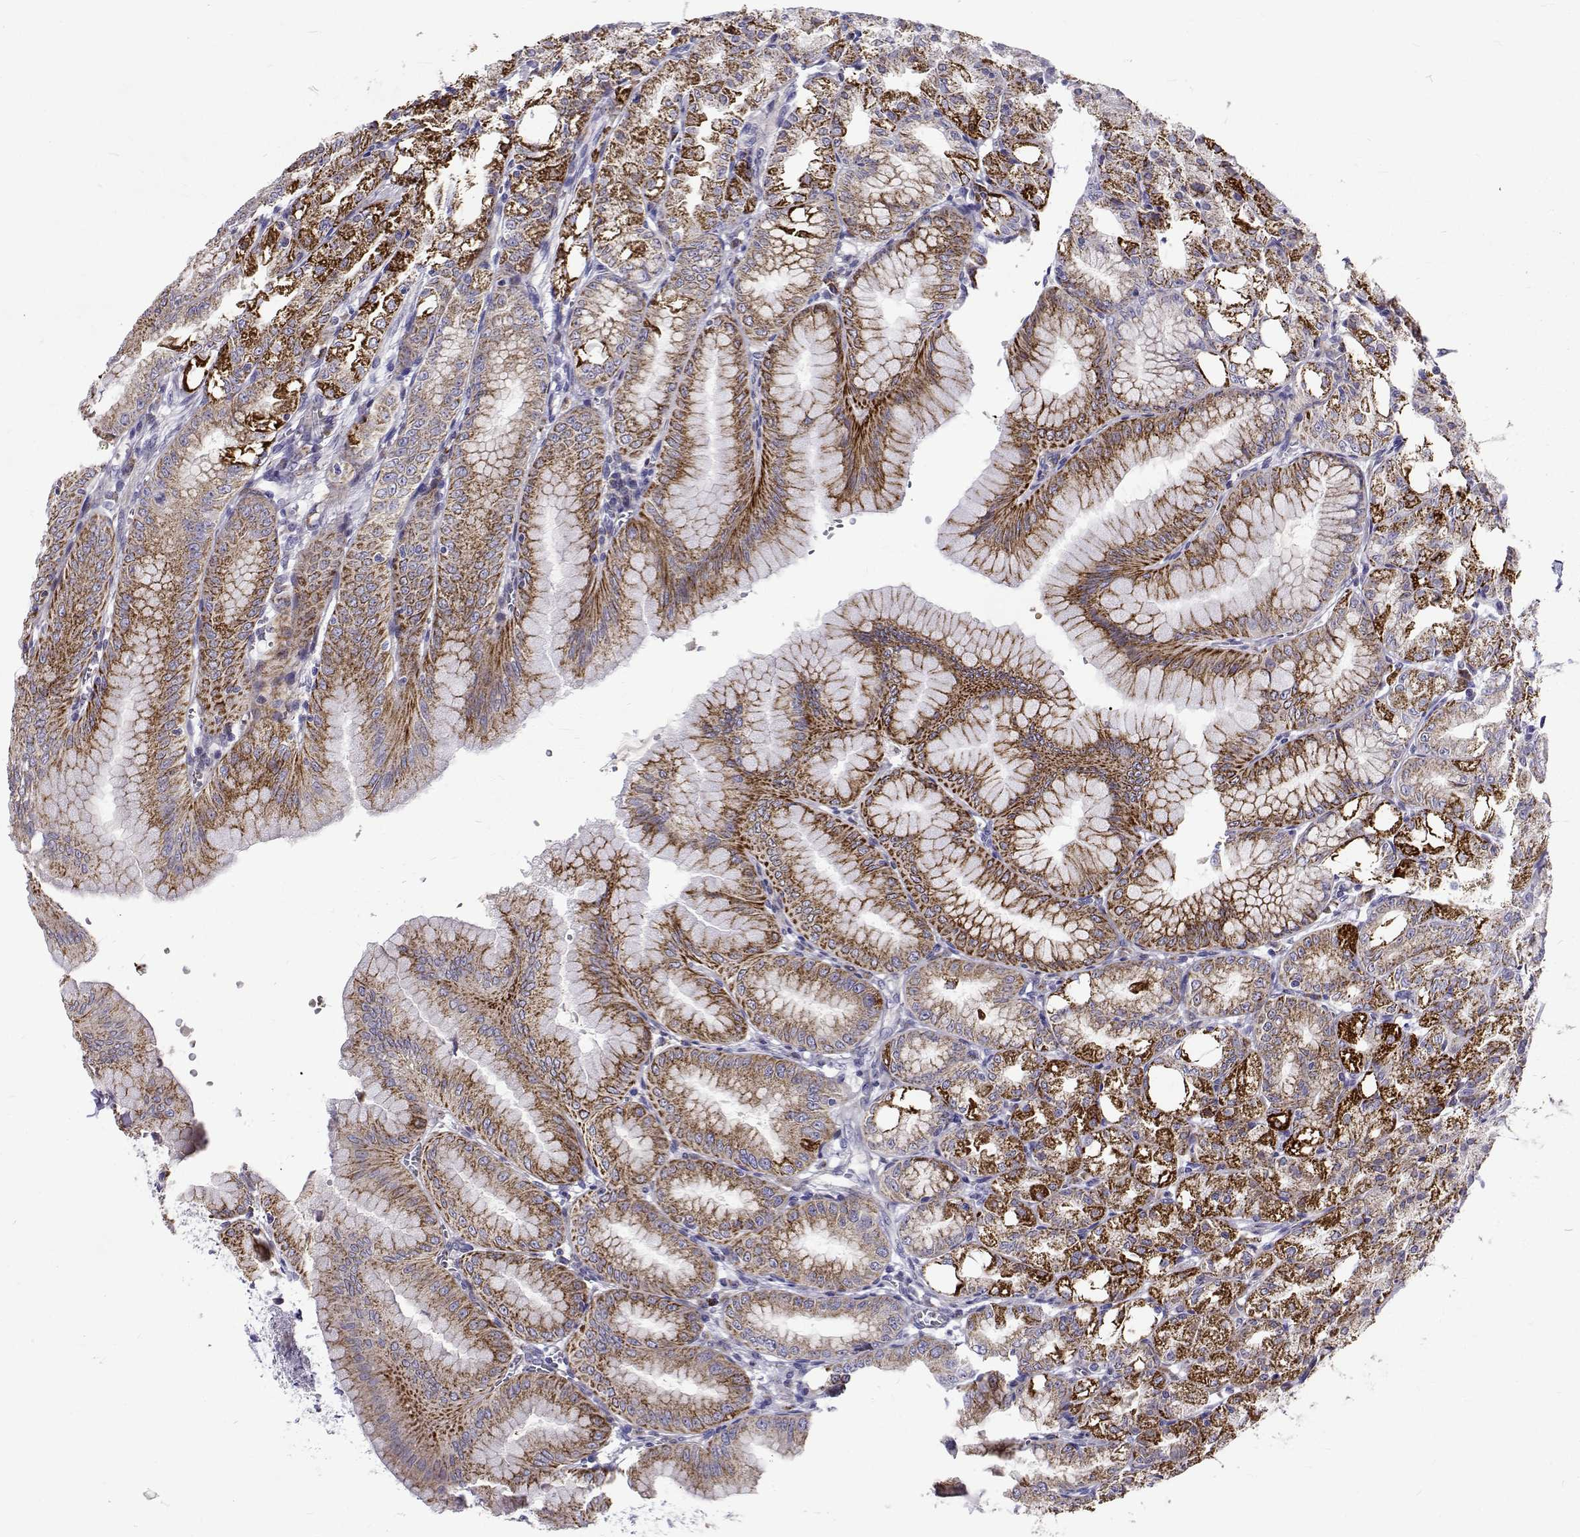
{"staining": {"intensity": "strong", "quantity": "<25%", "location": "cytoplasmic/membranous"}, "tissue": "stomach", "cell_type": "Glandular cells", "image_type": "normal", "snomed": [{"axis": "morphology", "description": "Normal tissue, NOS"}, {"axis": "topography", "description": "Stomach, lower"}], "caption": "This is a histology image of immunohistochemistry staining of normal stomach, which shows strong staining in the cytoplasmic/membranous of glandular cells.", "gene": "IGSF1", "patient": {"sex": "male", "age": 71}}